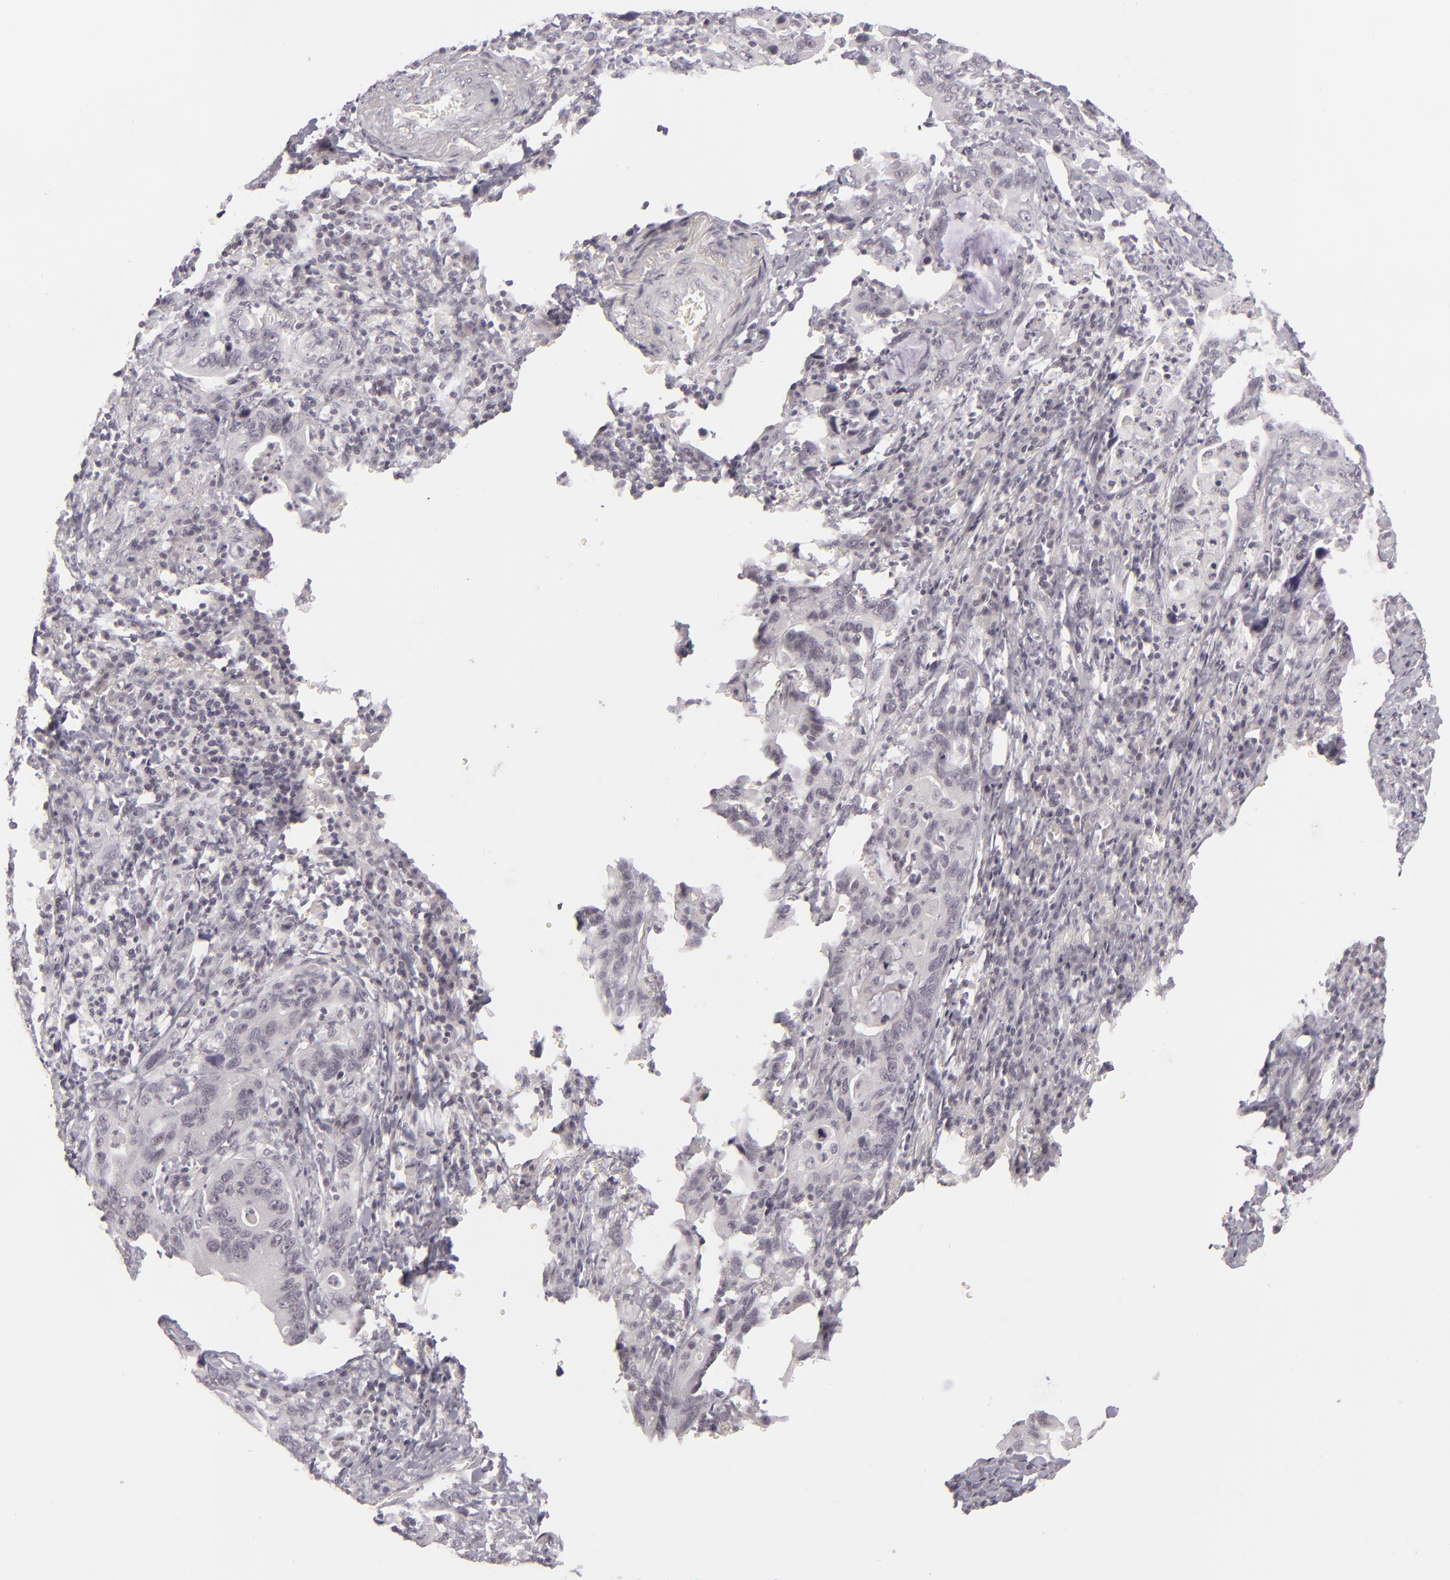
{"staining": {"intensity": "negative", "quantity": "none", "location": "none"}, "tissue": "stomach cancer", "cell_type": "Tumor cells", "image_type": "cancer", "snomed": [{"axis": "morphology", "description": "Adenocarcinoma, NOS"}, {"axis": "topography", "description": "Stomach, upper"}], "caption": "Tumor cells show no significant protein expression in stomach cancer. (DAB (3,3'-diaminobenzidine) immunohistochemistry (IHC), high magnification).", "gene": "DLG3", "patient": {"sex": "male", "age": 63}}